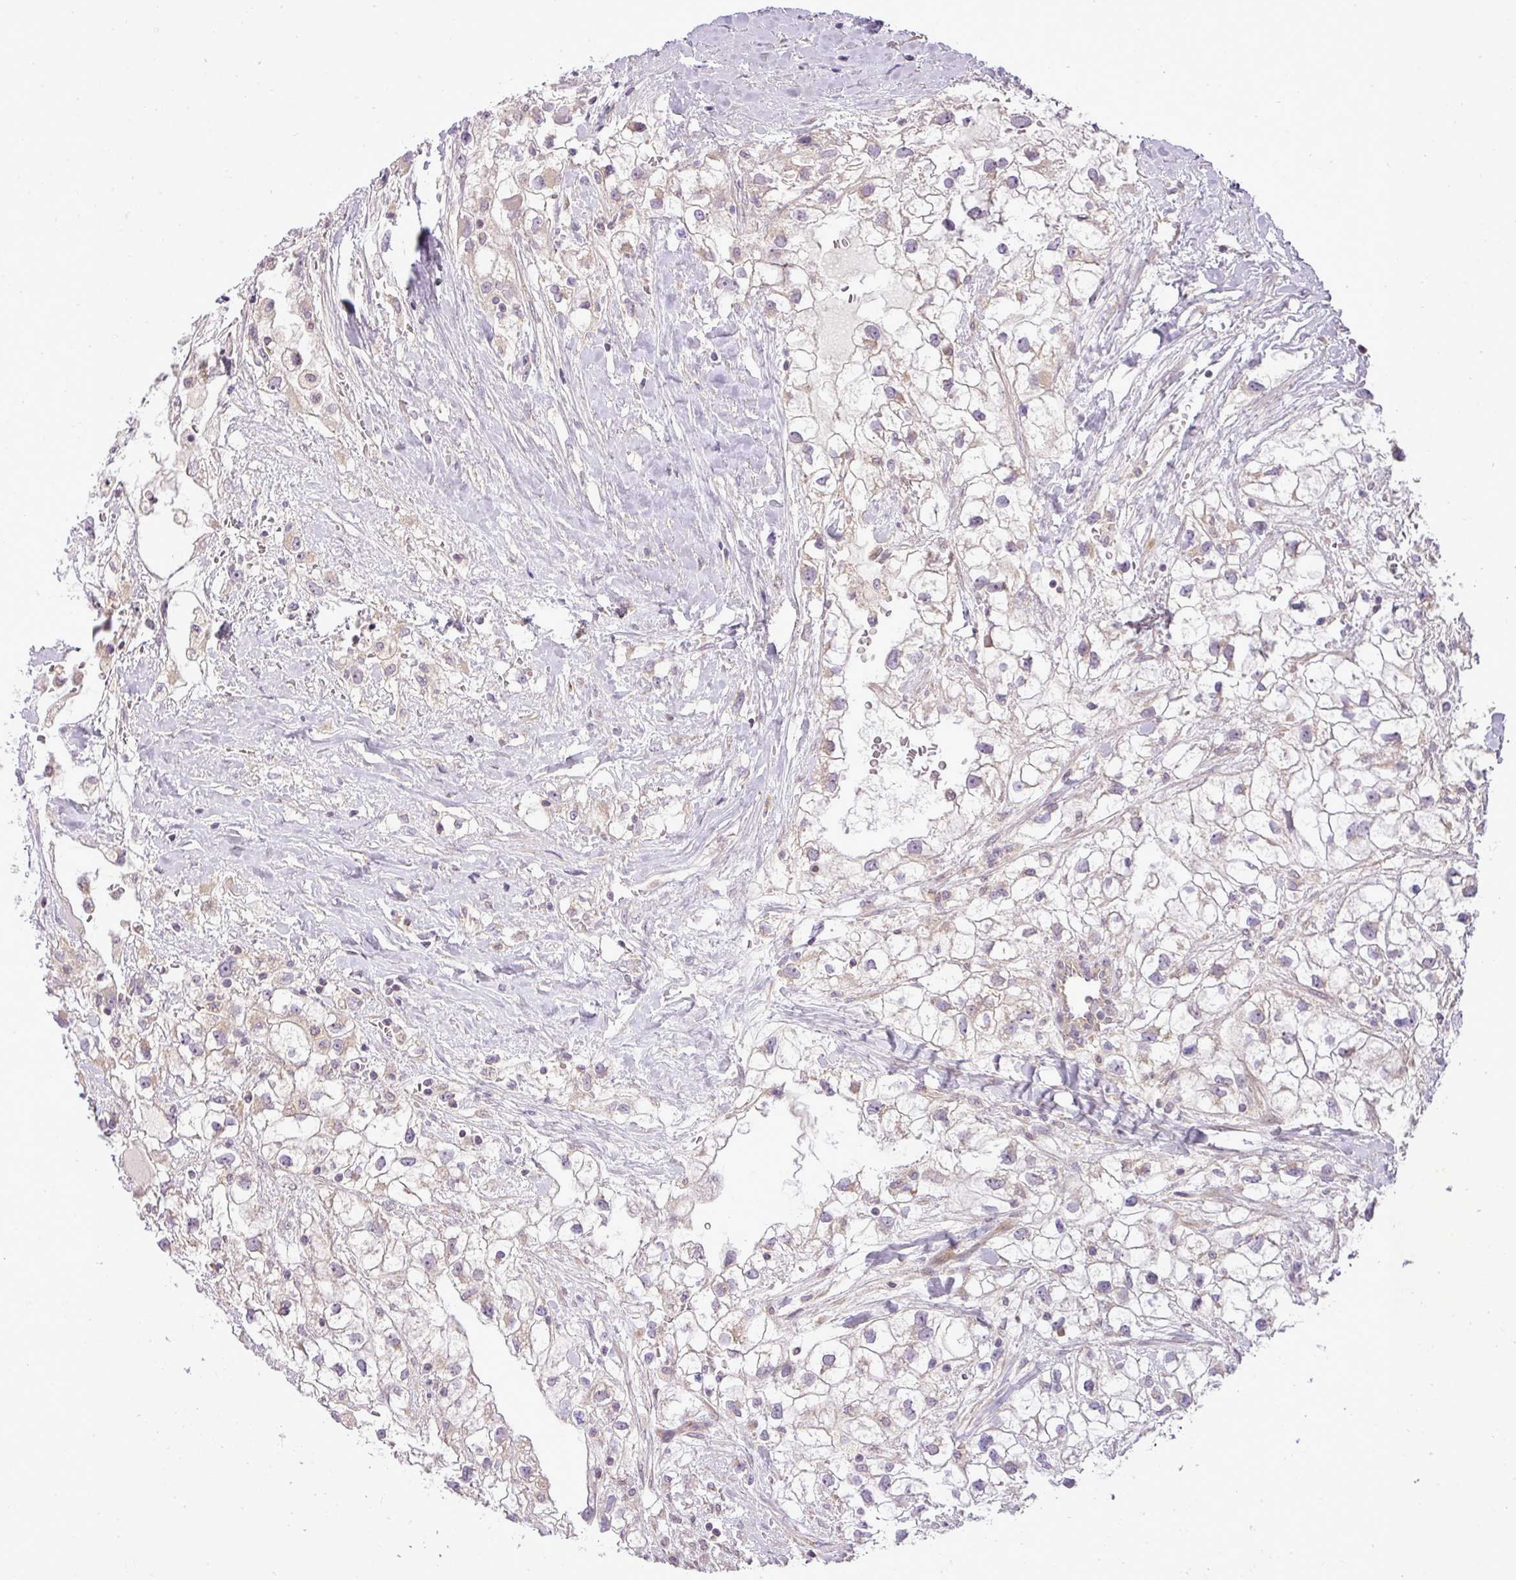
{"staining": {"intensity": "negative", "quantity": "none", "location": "none"}, "tissue": "renal cancer", "cell_type": "Tumor cells", "image_type": "cancer", "snomed": [{"axis": "morphology", "description": "Adenocarcinoma, NOS"}, {"axis": "topography", "description": "Kidney"}], "caption": "Adenocarcinoma (renal) stained for a protein using IHC reveals no staining tumor cells.", "gene": "ZDHHC1", "patient": {"sex": "male", "age": 59}}